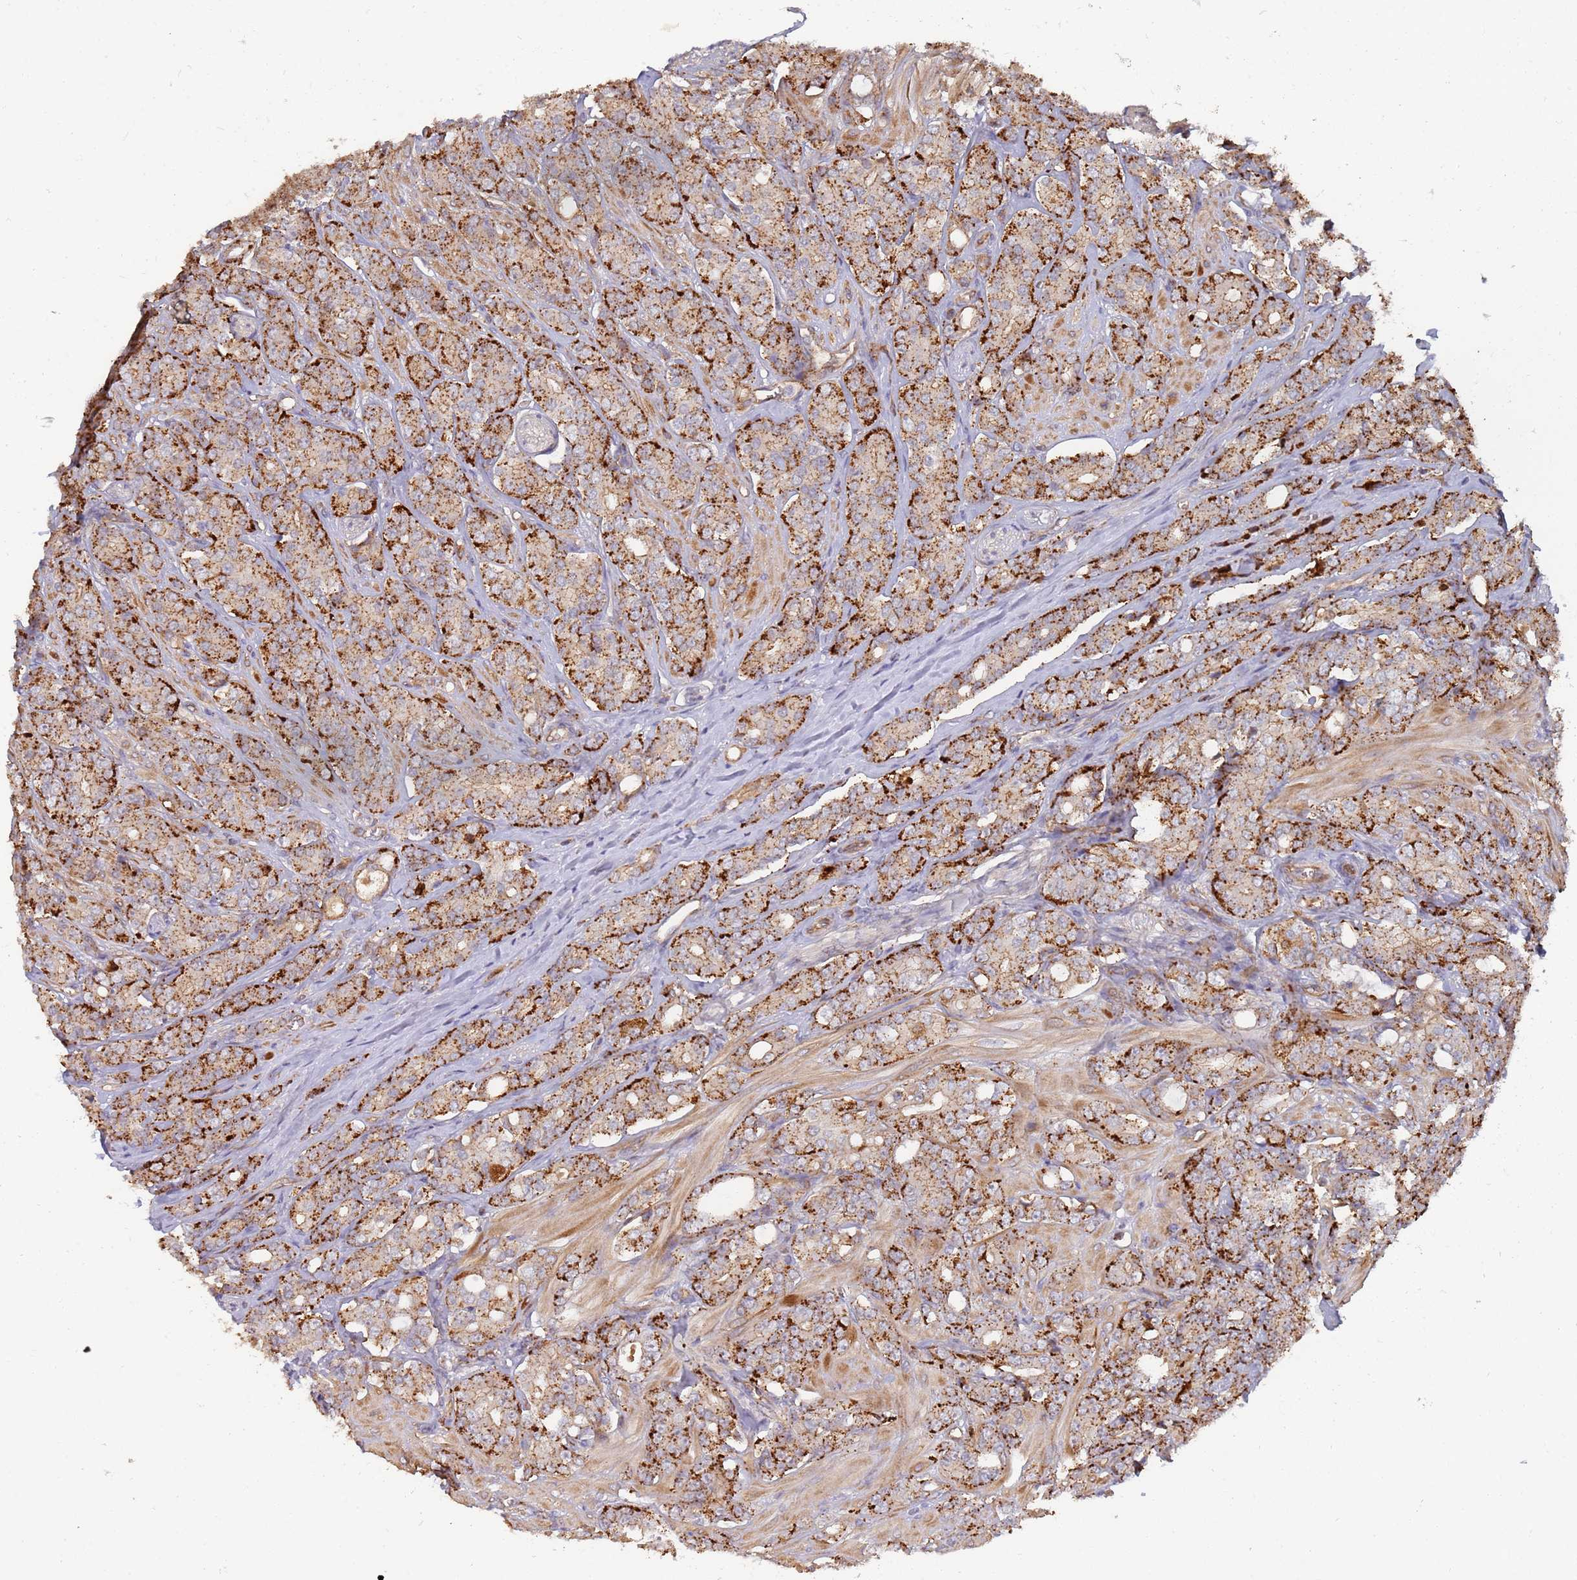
{"staining": {"intensity": "strong", "quantity": ">75%", "location": "cytoplasmic/membranous"}, "tissue": "prostate cancer", "cell_type": "Tumor cells", "image_type": "cancer", "snomed": [{"axis": "morphology", "description": "Adenocarcinoma, High grade"}, {"axis": "topography", "description": "Prostate"}], "caption": "Approximately >75% of tumor cells in prostate high-grade adenocarcinoma exhibit strong cytoplasmic/membranous protein staining as visualized by brown immunohistochemical staining.", "gene": "ABCB6", "patient": {"sex": "male", "age": 62}}